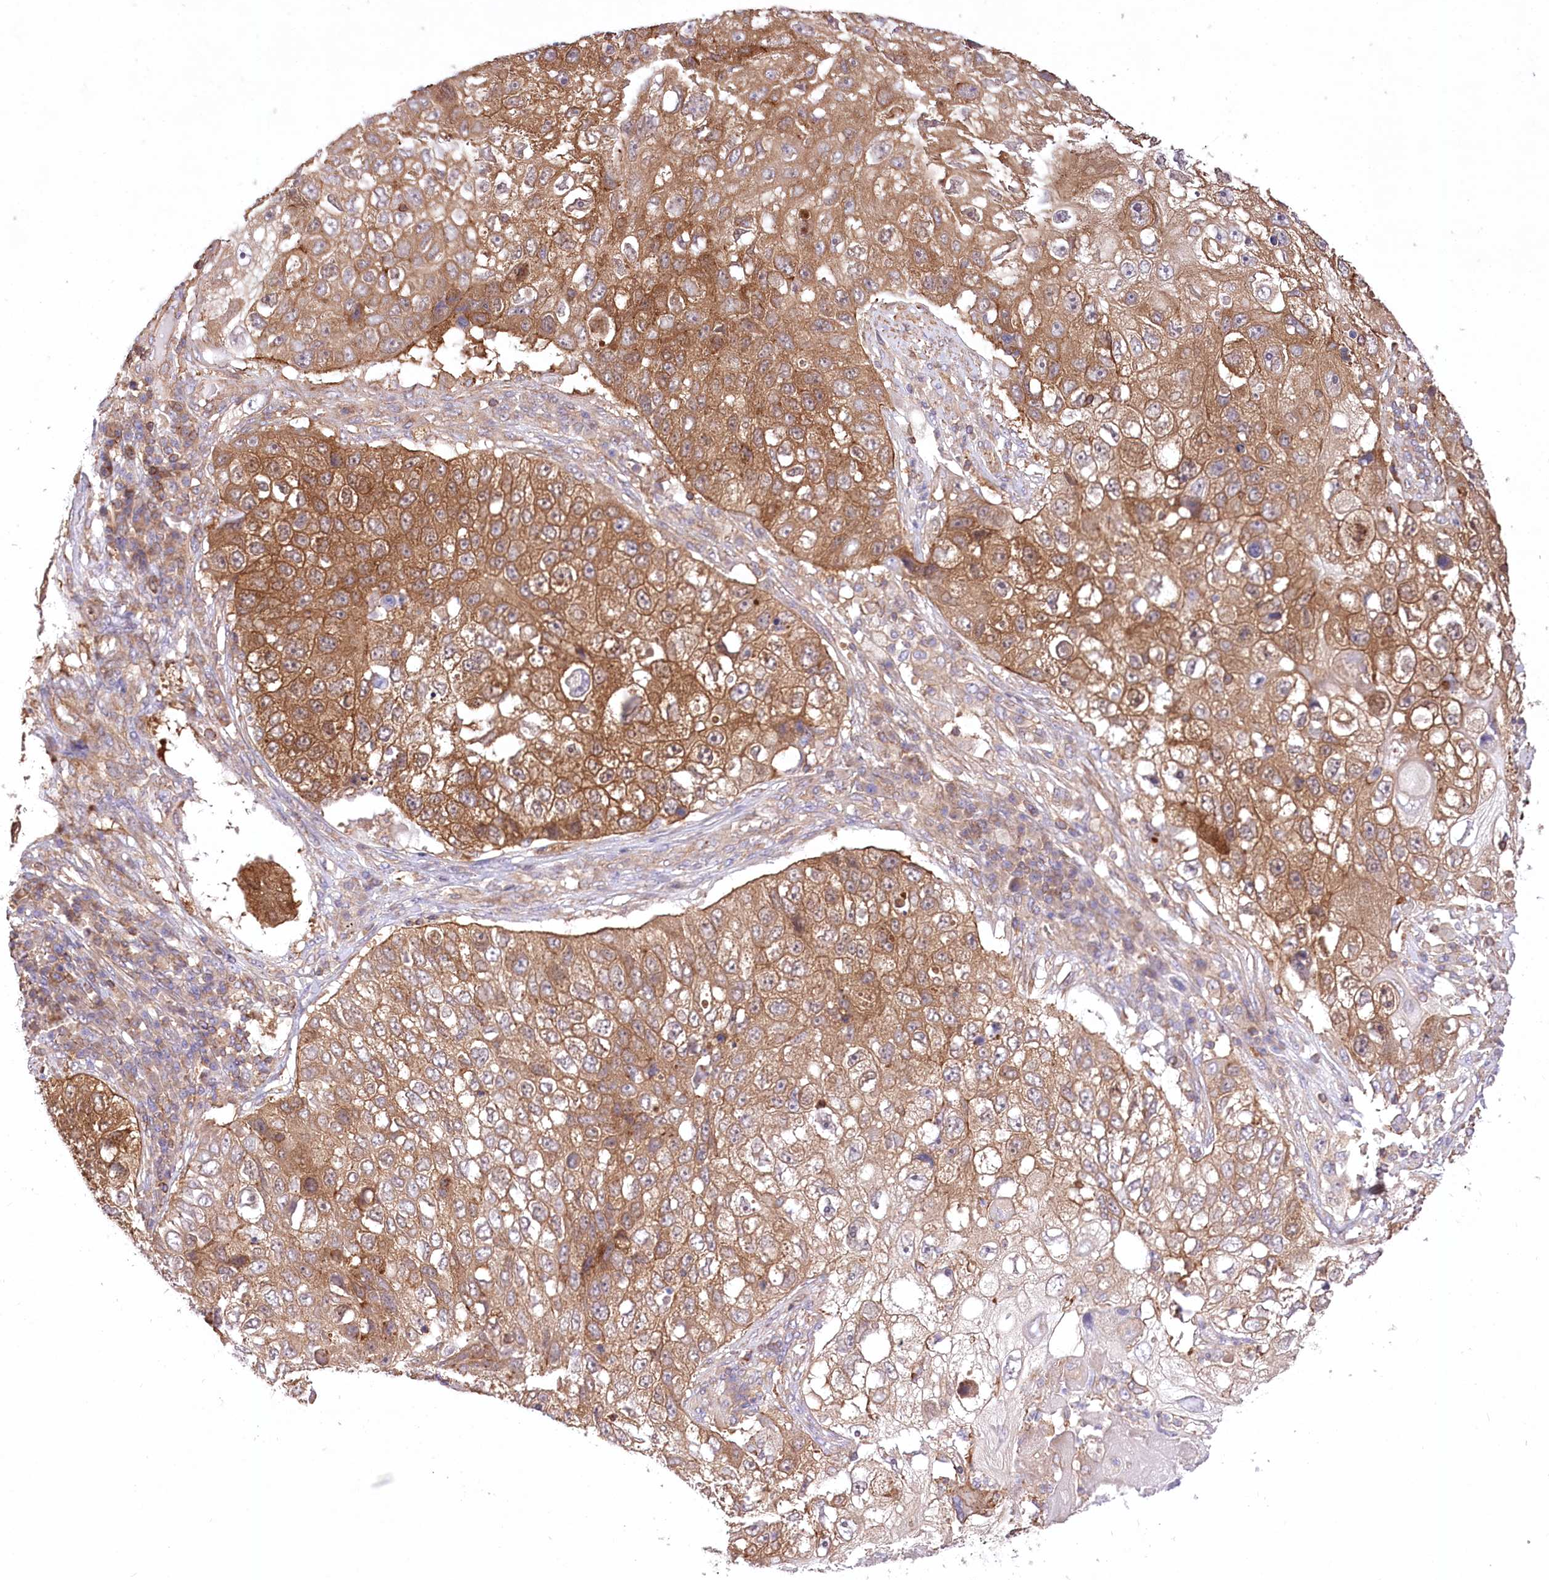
{"staining": {"intensity": "moderate", "quantity": ">75%", "location": "cytoplasmic/membranous"}, "tissue": "lung cancer", "cell_type": "Tumor cells", "image_type": "cancer", "snomed": [{"axis": "morphology", "description": "Squamous cell carcinoma, NOS"}, {"axis": "topography", "description": "Lung"}], "caption": "Immunohistochemical staining of human lung squamous cell carcinoma shows medium levels of moderate cytoplasmic/membranous protein positivity in approximately >75% of tumor cells.", "gene": "UMPS", "patient": {"sex": "male", "age": 61}}